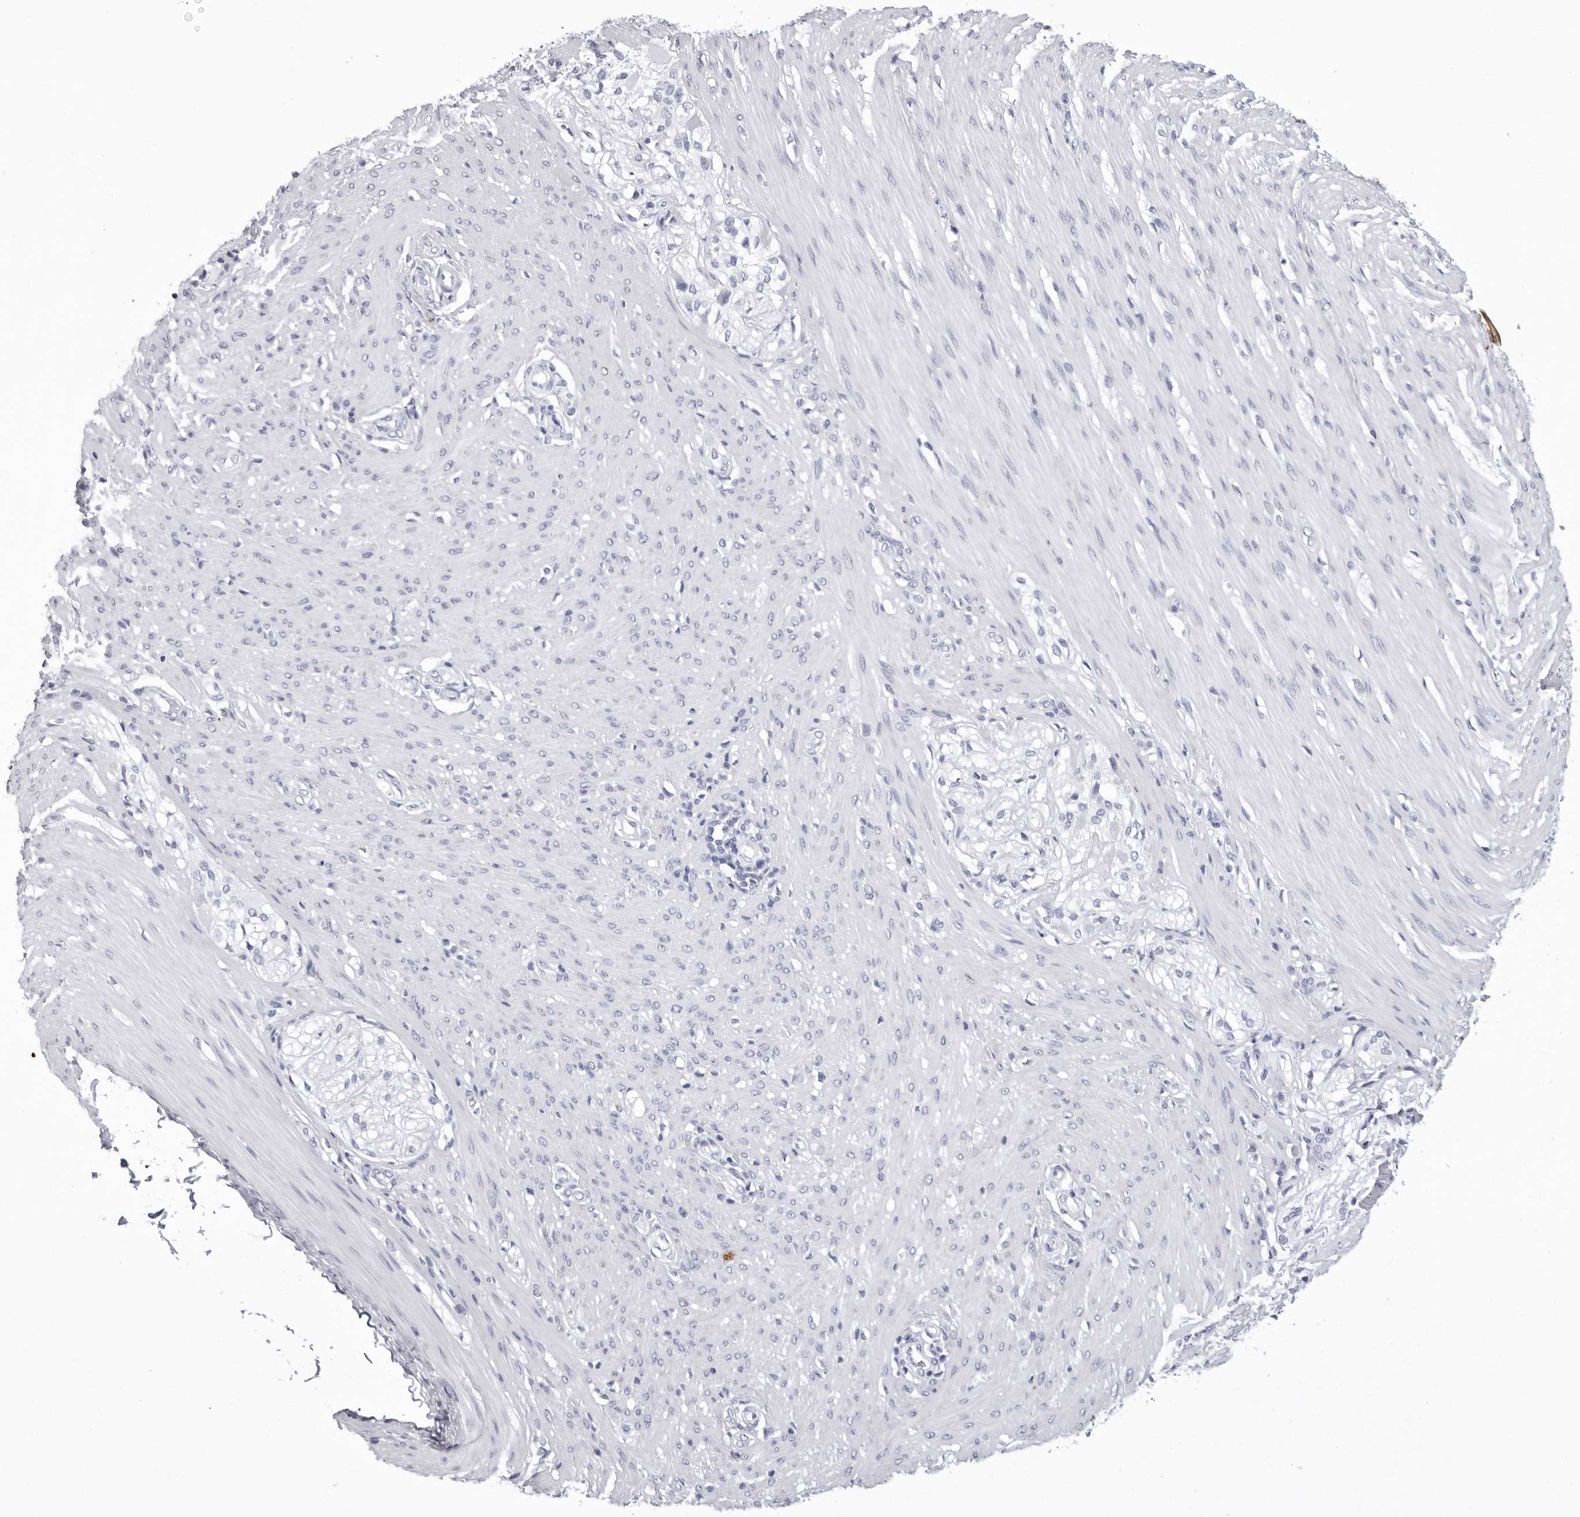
{"staining": {"intensity": "negative", "quantity": "none", "location": "none"}, "tissue": "smooth muscle", "cell_type": "Smooth muscle cells", "image_type": "normal", "snomed": [{"axis": "morphology", "description": "Normal tissue, NOS"}, {"axis": "morphology", "description": "Adenocarcinoma, NOS"}, {"axis": "topography", "description": "Colon"}, {"axis": "topography", "description": "Peripheral nerve tissue"}], "caption": "Smooth muscle cells show no significant expression in normal smooth muscle. (IHC, brightfield microscopy, high magnification).", "gene": "KLK9", "patient": {"sex": "male", "age": 14}}